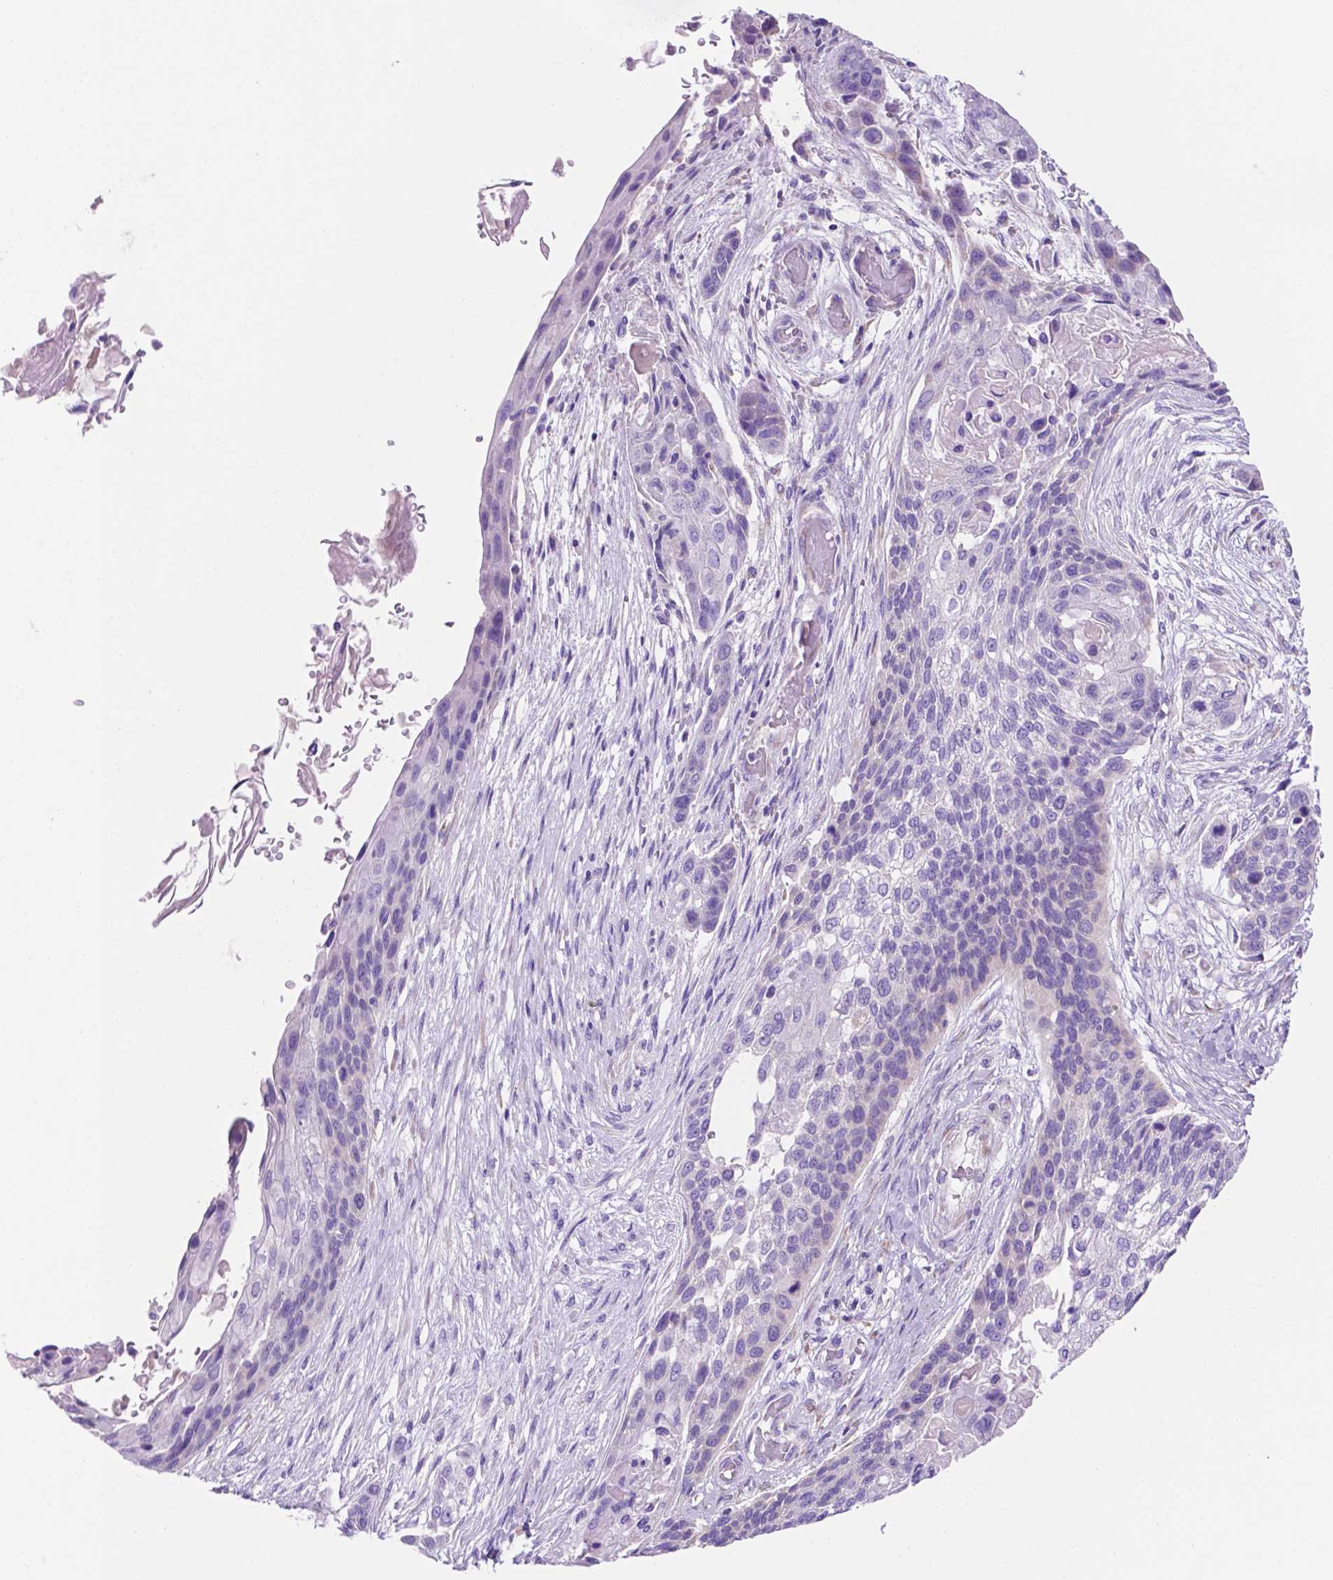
{"staining": {"intensity": "negative", "quantity": "none", "location": "none"}, "tissue": "lung cancer", "cell_type": "Tumor cells", "image_type": "cancer", "snomed": [{"axis": "morphology", "description": "Squamous cell carcinoma, NOS"}, {"axis": "topography", "description": "Lung"}], "caption": "Tumor cells show no significant positivity in squamous cell carcinoma (lung).", "gene": "CEACAM7", "patient": {"sex": "male", "age": 69}}